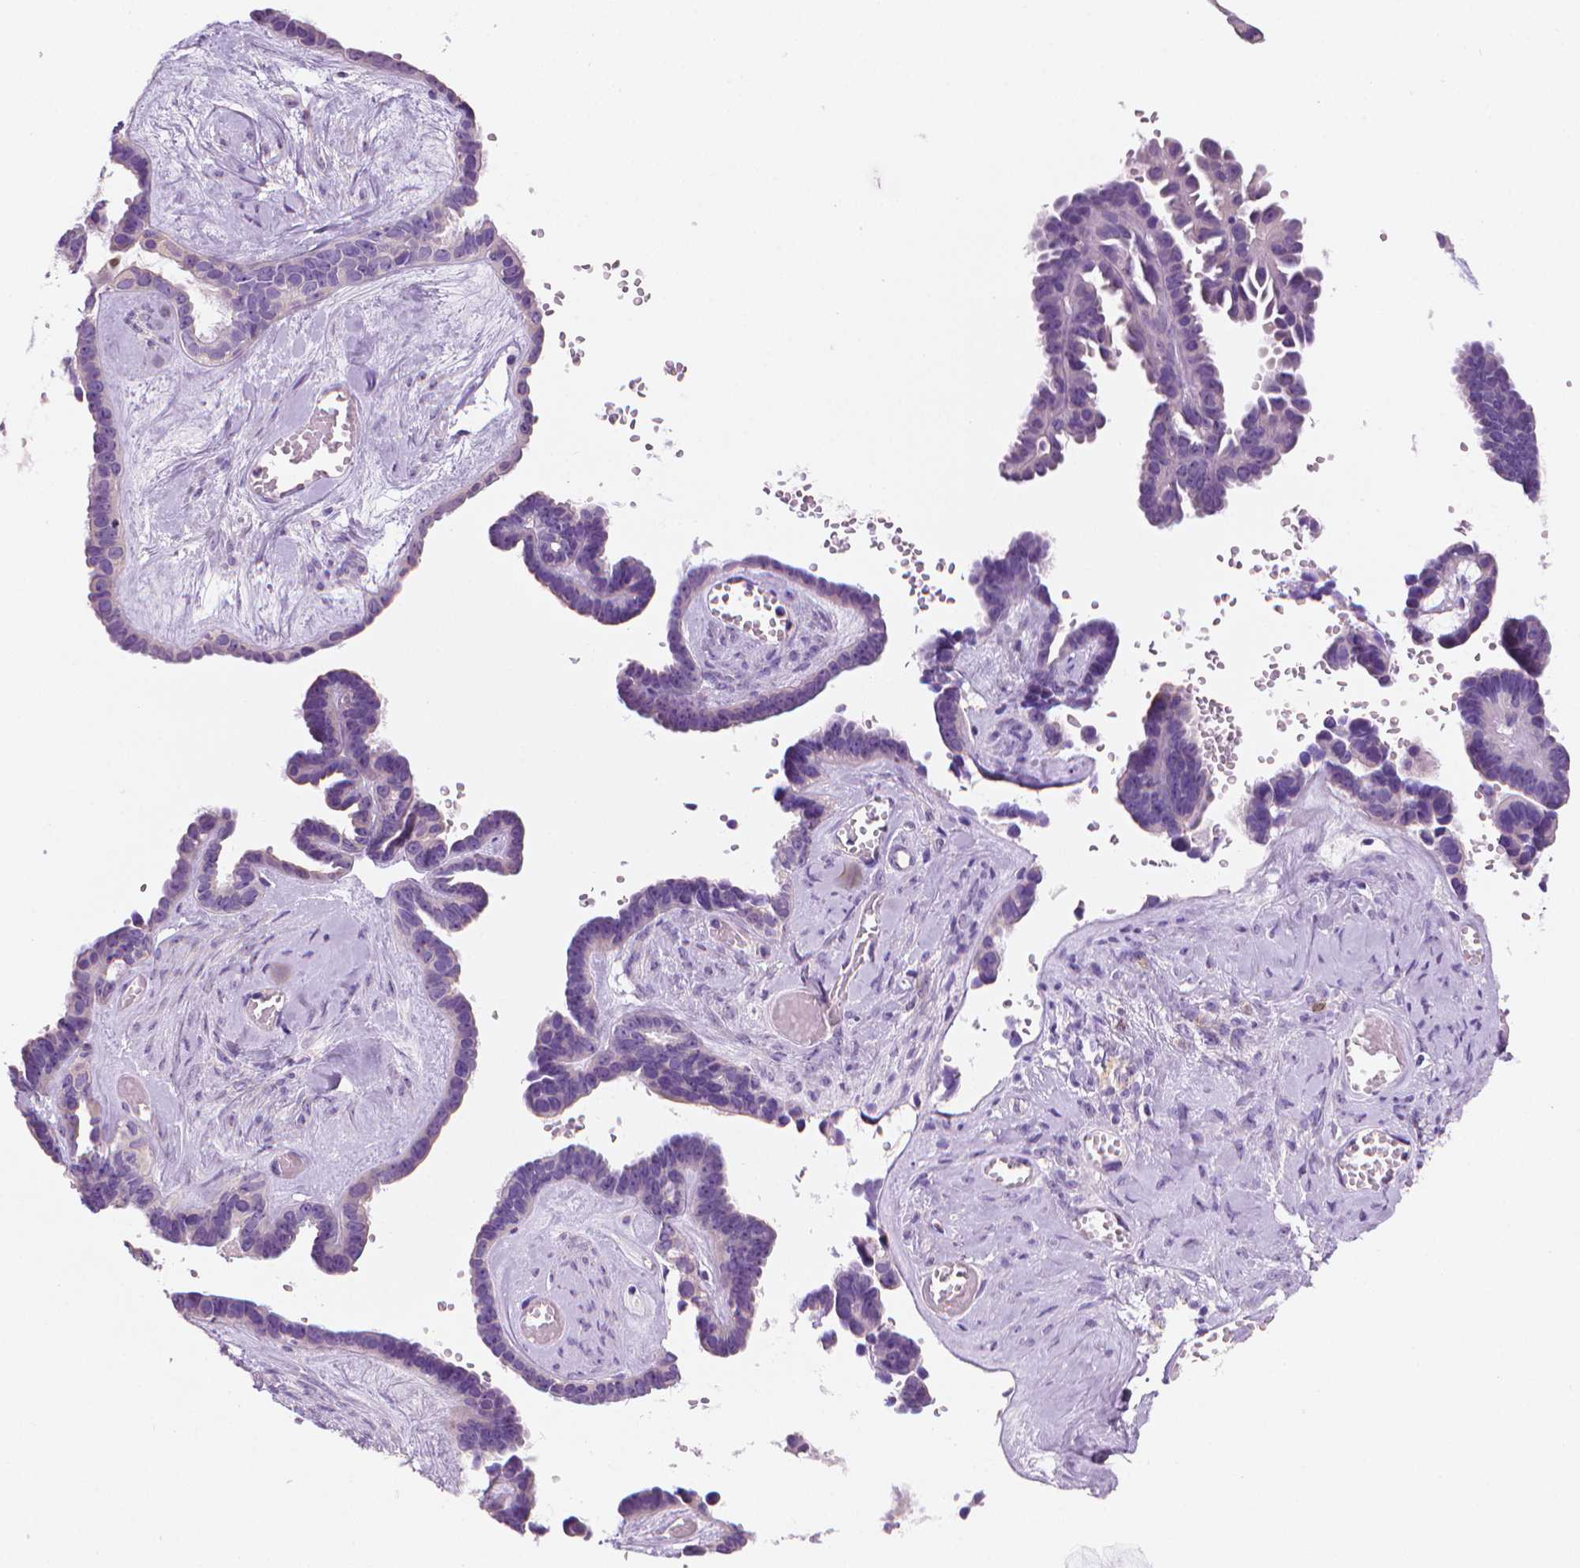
{"staining": {"intensity": "negative", "quantity": "none", "location": "none"}, "tissue": "ovarian cancer", "cell_type": "Tumor cells", "image_type": "cancer", "snomed": [{"axis": "morphology", "description": "Cystadenocarcinoma, serous, NOS"}, {"axis": "topography", "description": "Ovary"}], "caption": "Tumor cells show no significant positivity in ovarian cancer (serous cystadenocarcinoma). The staining is performed using DAB (3,3'-diaminobenzidine) brown chromogen with nuclei counter-stained in using hematoxylin.", "gene": "FASN", "patient": {"sex": "female", "age": 69}}